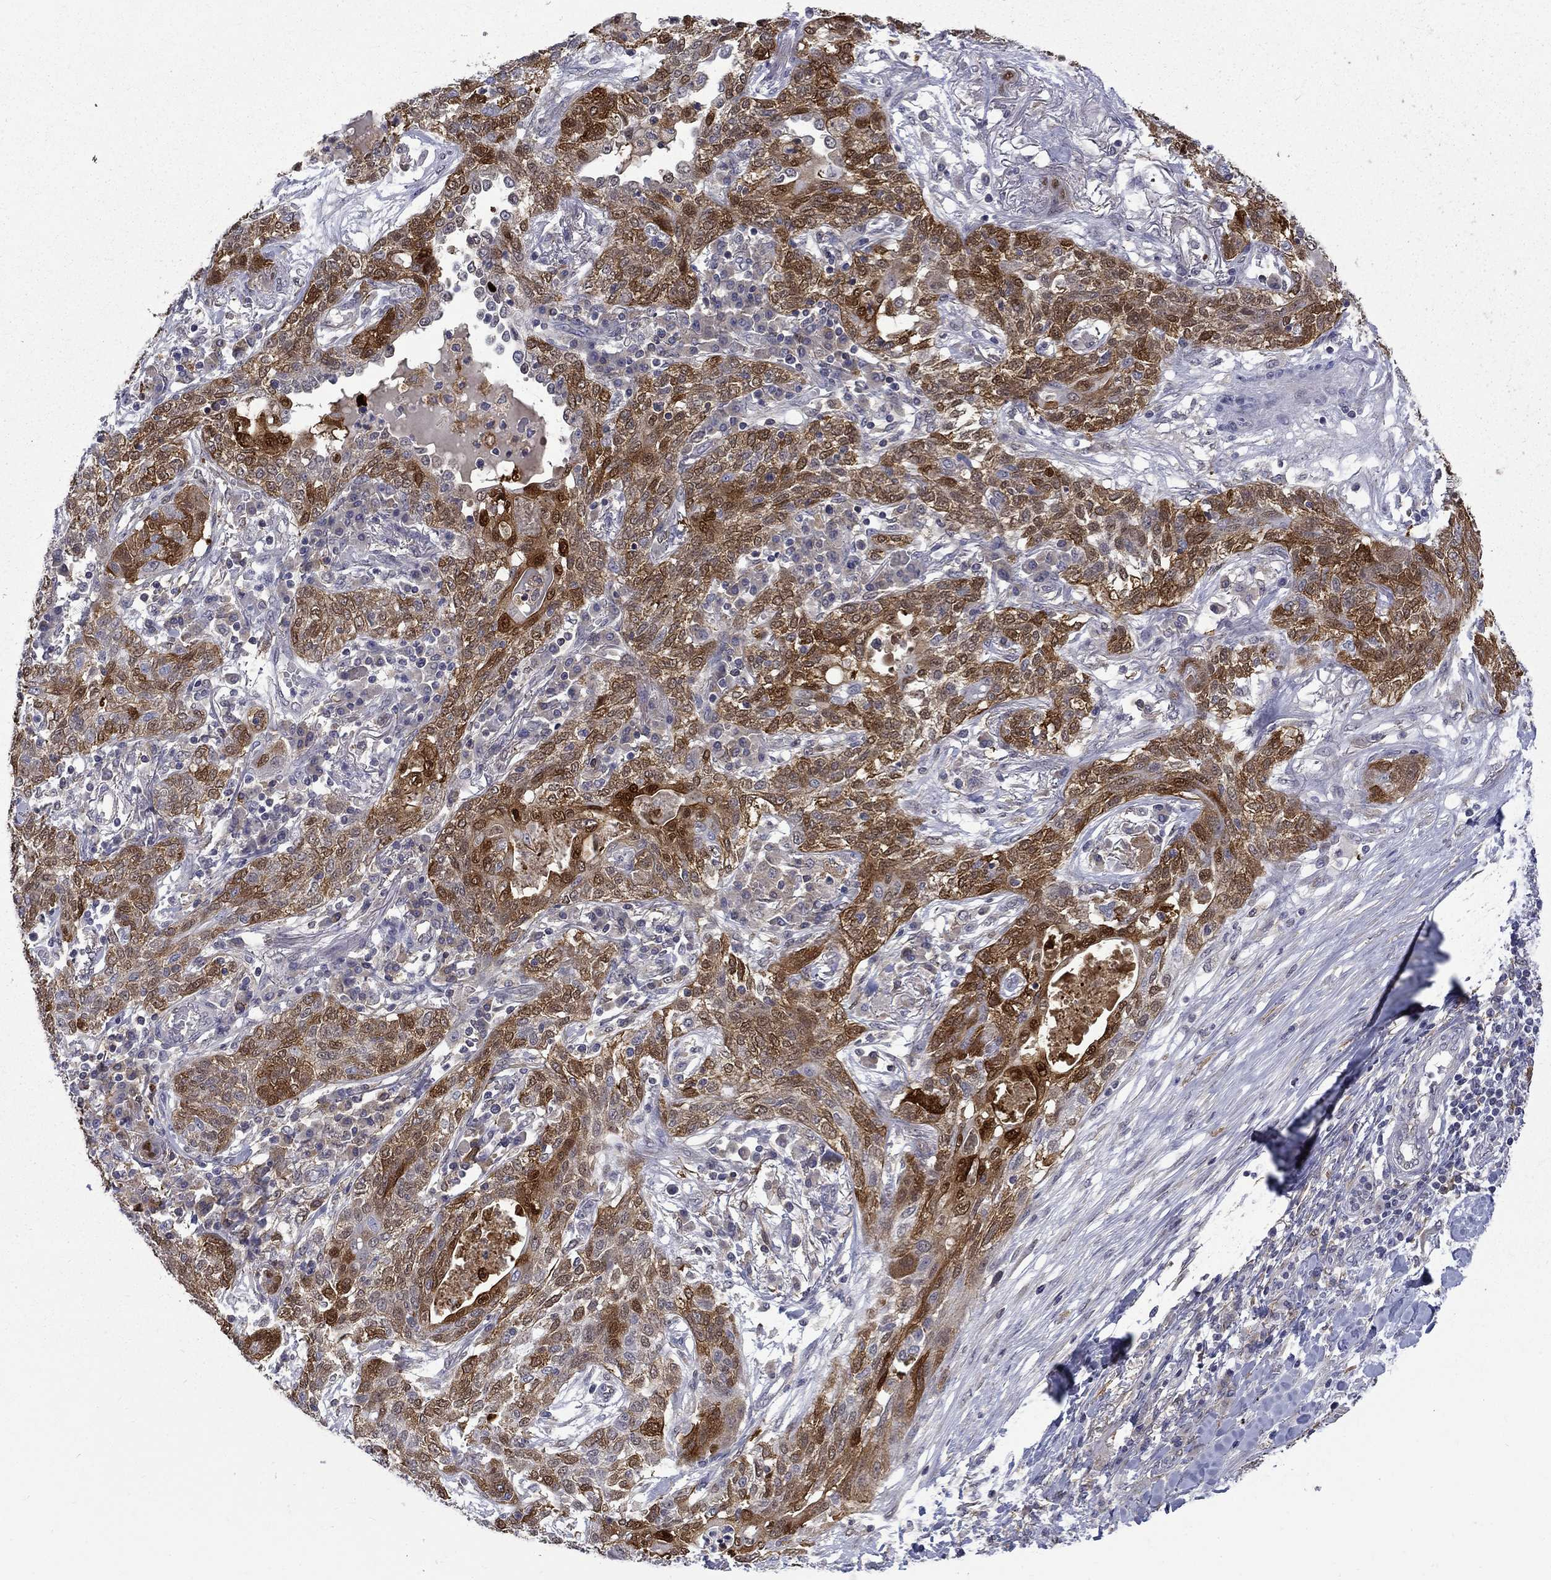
{"staining": {"intensity": "strong", "quantity": ">75%", "location": "cytoplasmic/membranous"}, "tissue": "lung cancer", "cell_type": "Tumor cells", "image_type": "cancer", "snomed": [{"axis": "morphology", "description": "Squamous cell carcinoma, NOS"}, {"axis": "topography", "description": "Lung"}], "caption": "Protein staining of lung cancer (squamous cell carcinoma) tissue shows strong cytoplasmic/membranous expression in approximately >75% of tumor cells.", "gene": "PCBP3", "patient": {"sex": "female", "age": 70}}